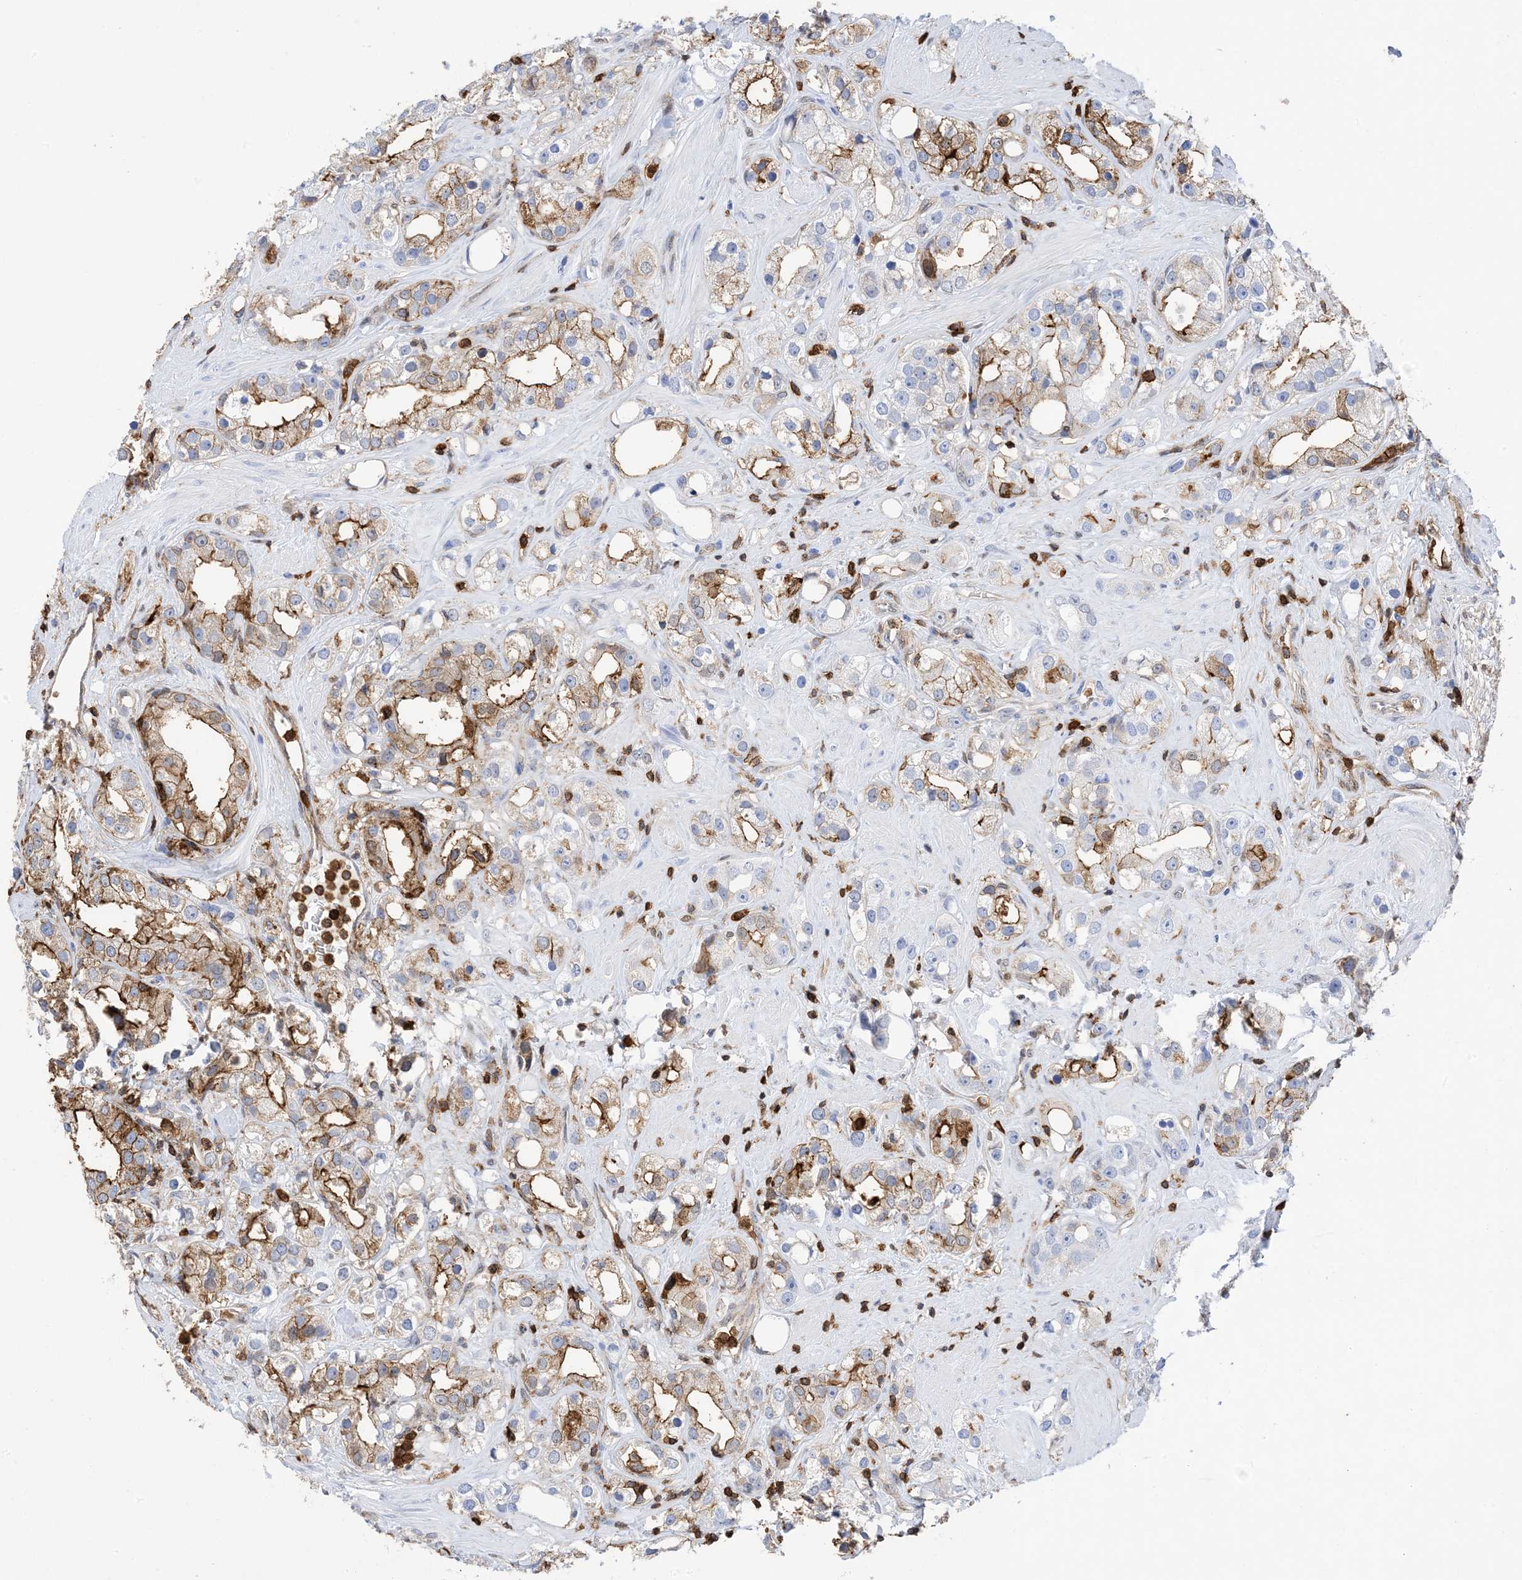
{"staining": {"intensity": "moderate", "quantity": "25%-75%", "location": "cytoplasmic/membranous"}, "tissue": "prostate cancer", "cell_type": "Tumor cells", "image_type": "cancer", "snomed": [{"axis": "morphology", "description": "Adenocarcinoma, NOS"}, {"axis": "topography", "description": "Prostate"}], "caption": "Human prostate cancer (adenocarcinoma) stained for a protein (brown) exhibits moderate cytoplasmic/membranous positive staining in approximately 25%-75% of tumor cells.", "gene": "ANXA1", "patient": {"sex": "male", "age": 79}}